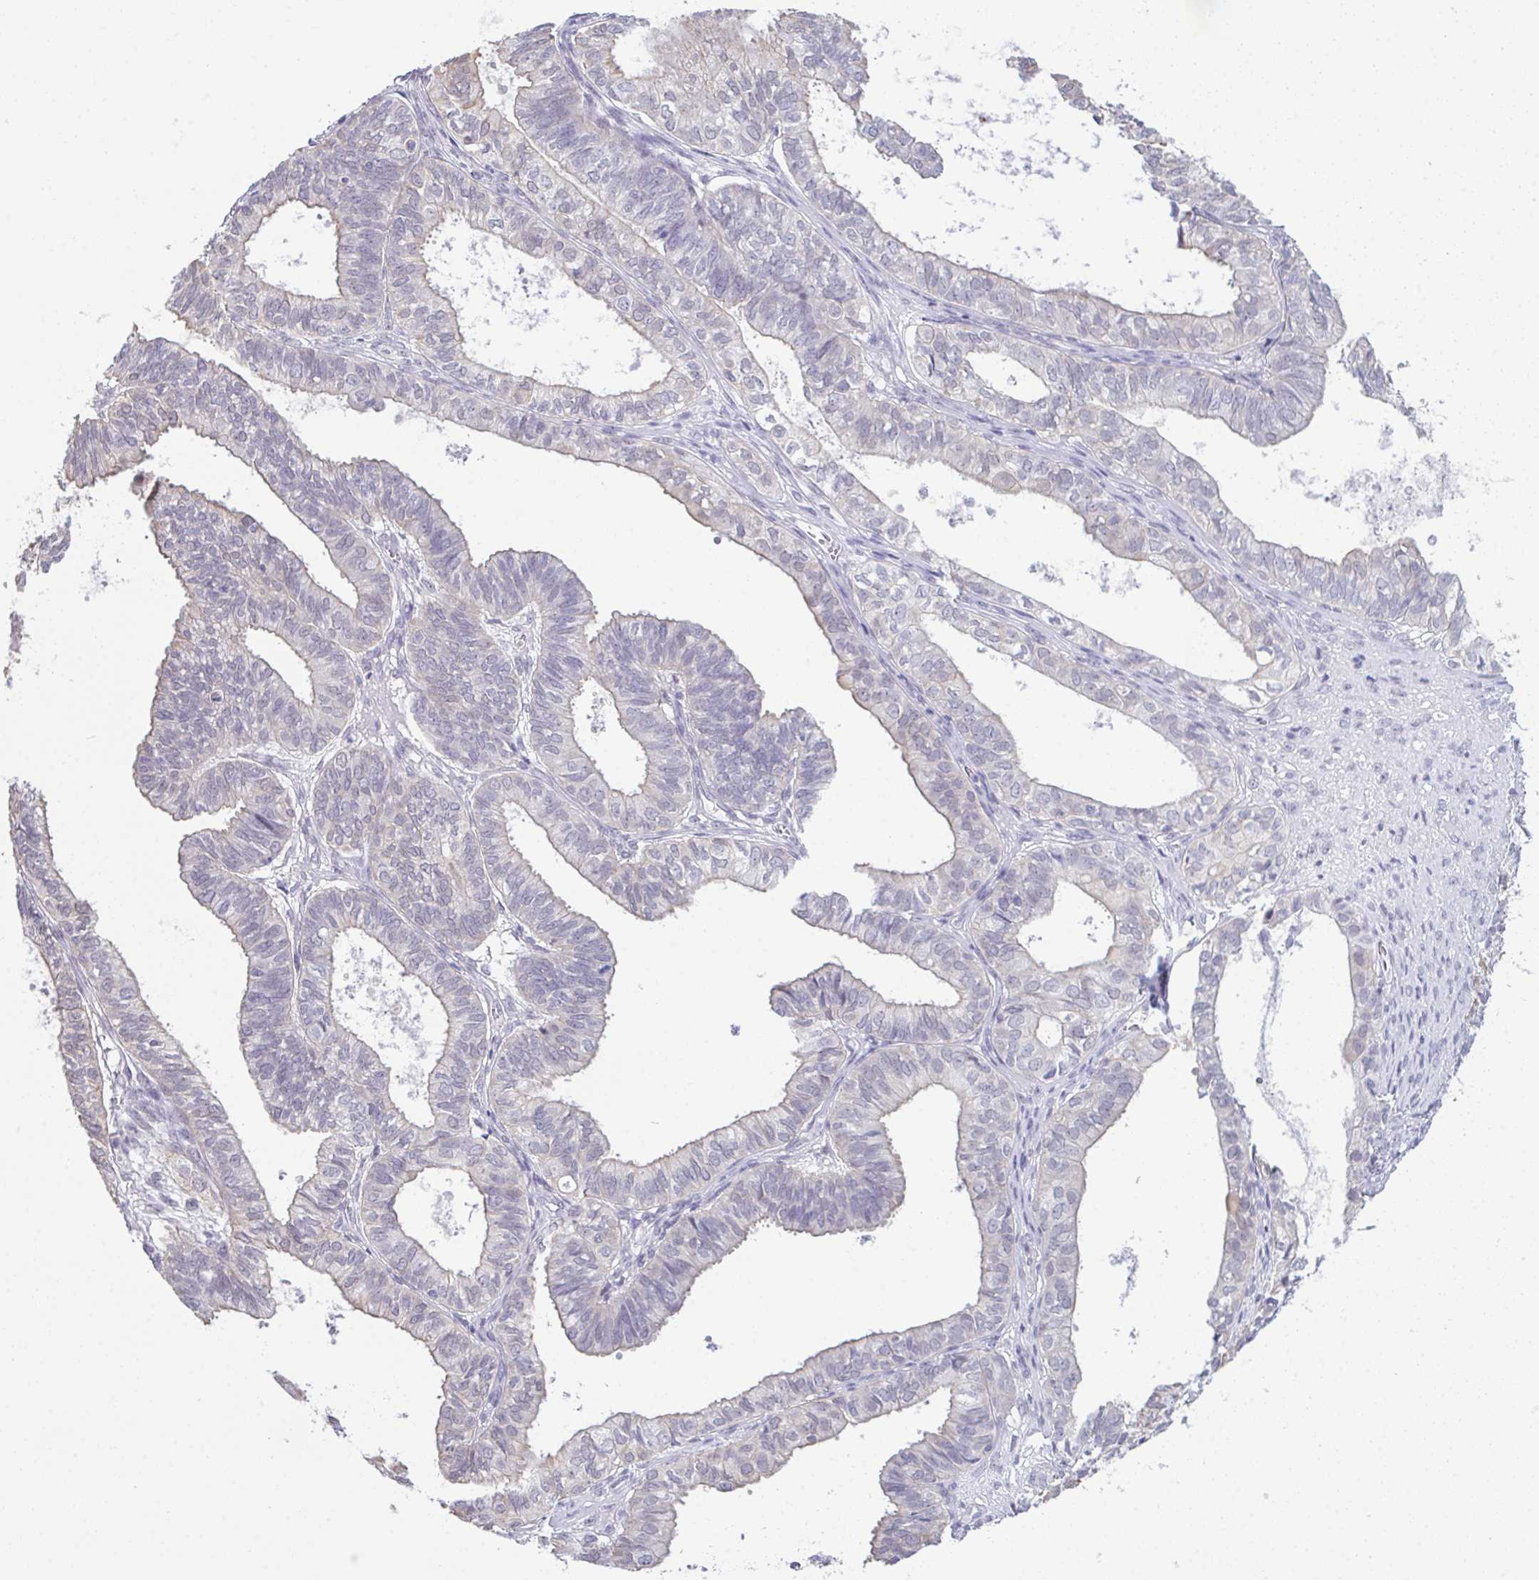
{"staining": {"intensity": "negative", "quantity": "none", "location": "none"}, "tissue": "ovarian cancer", "cell_type": "Tumor cells", "image_type": "cancer", "snomed": [{"axis": "morphology", "description": "Carcinoma, endometroid"}, {"axis": "topography", "description": "Ovary"}], "caption": "Ovarian cancer (endometroid carcinoma) was stained to show a protein in brown. There is no significant staining in tumor cells. (DAB (3,3'-diaminobenzidine) immunohistochemistry visualized using brightfield microscopy, high magnification).", "gene": "ATP6V0D2", "patient": {"sex": "female", "age": 64}}